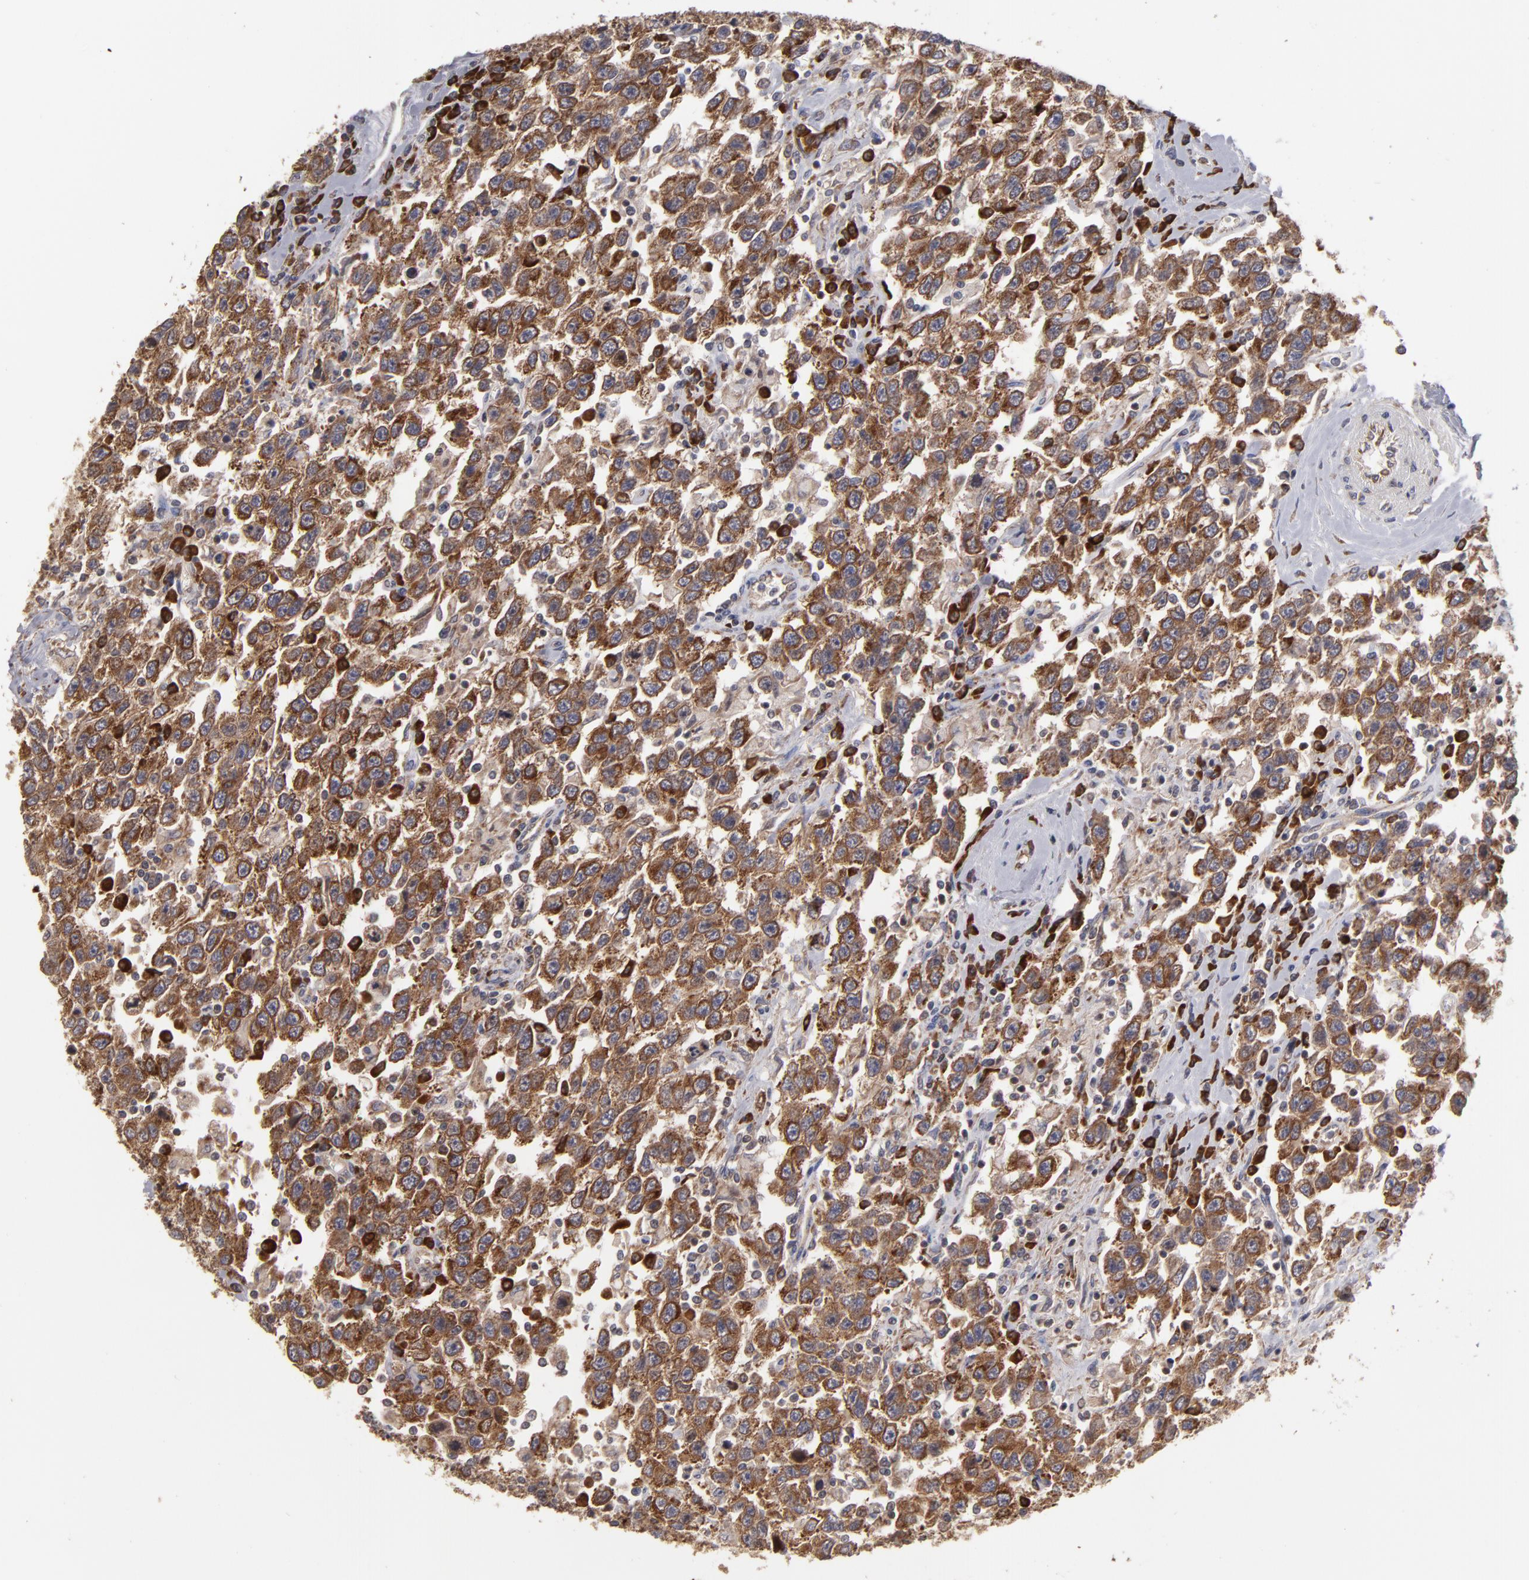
{"staining": {"intensity": "moderate", "quantity": ">75%", "location": "cytoplasmic/membranous"}, "tissue": "testis cancer", "cell_type": "Tumor cells", "image_type": "cancer", "snomed": [{"axis": "morphology", "description": "Seminoma, NOS"}, {"axis": "topography", "description": "Testis"}], "caption": "The micrograph demonstrates a brown stain indicating the presence of a protein in the cytoplasmic/membranous of tumor cells in testis cancer (seminoma). The protein of interest is shown in brown color, while the nuclei are stained blue.", "gene": "SND1", "patient": {"sex": "male", "age": 41}}